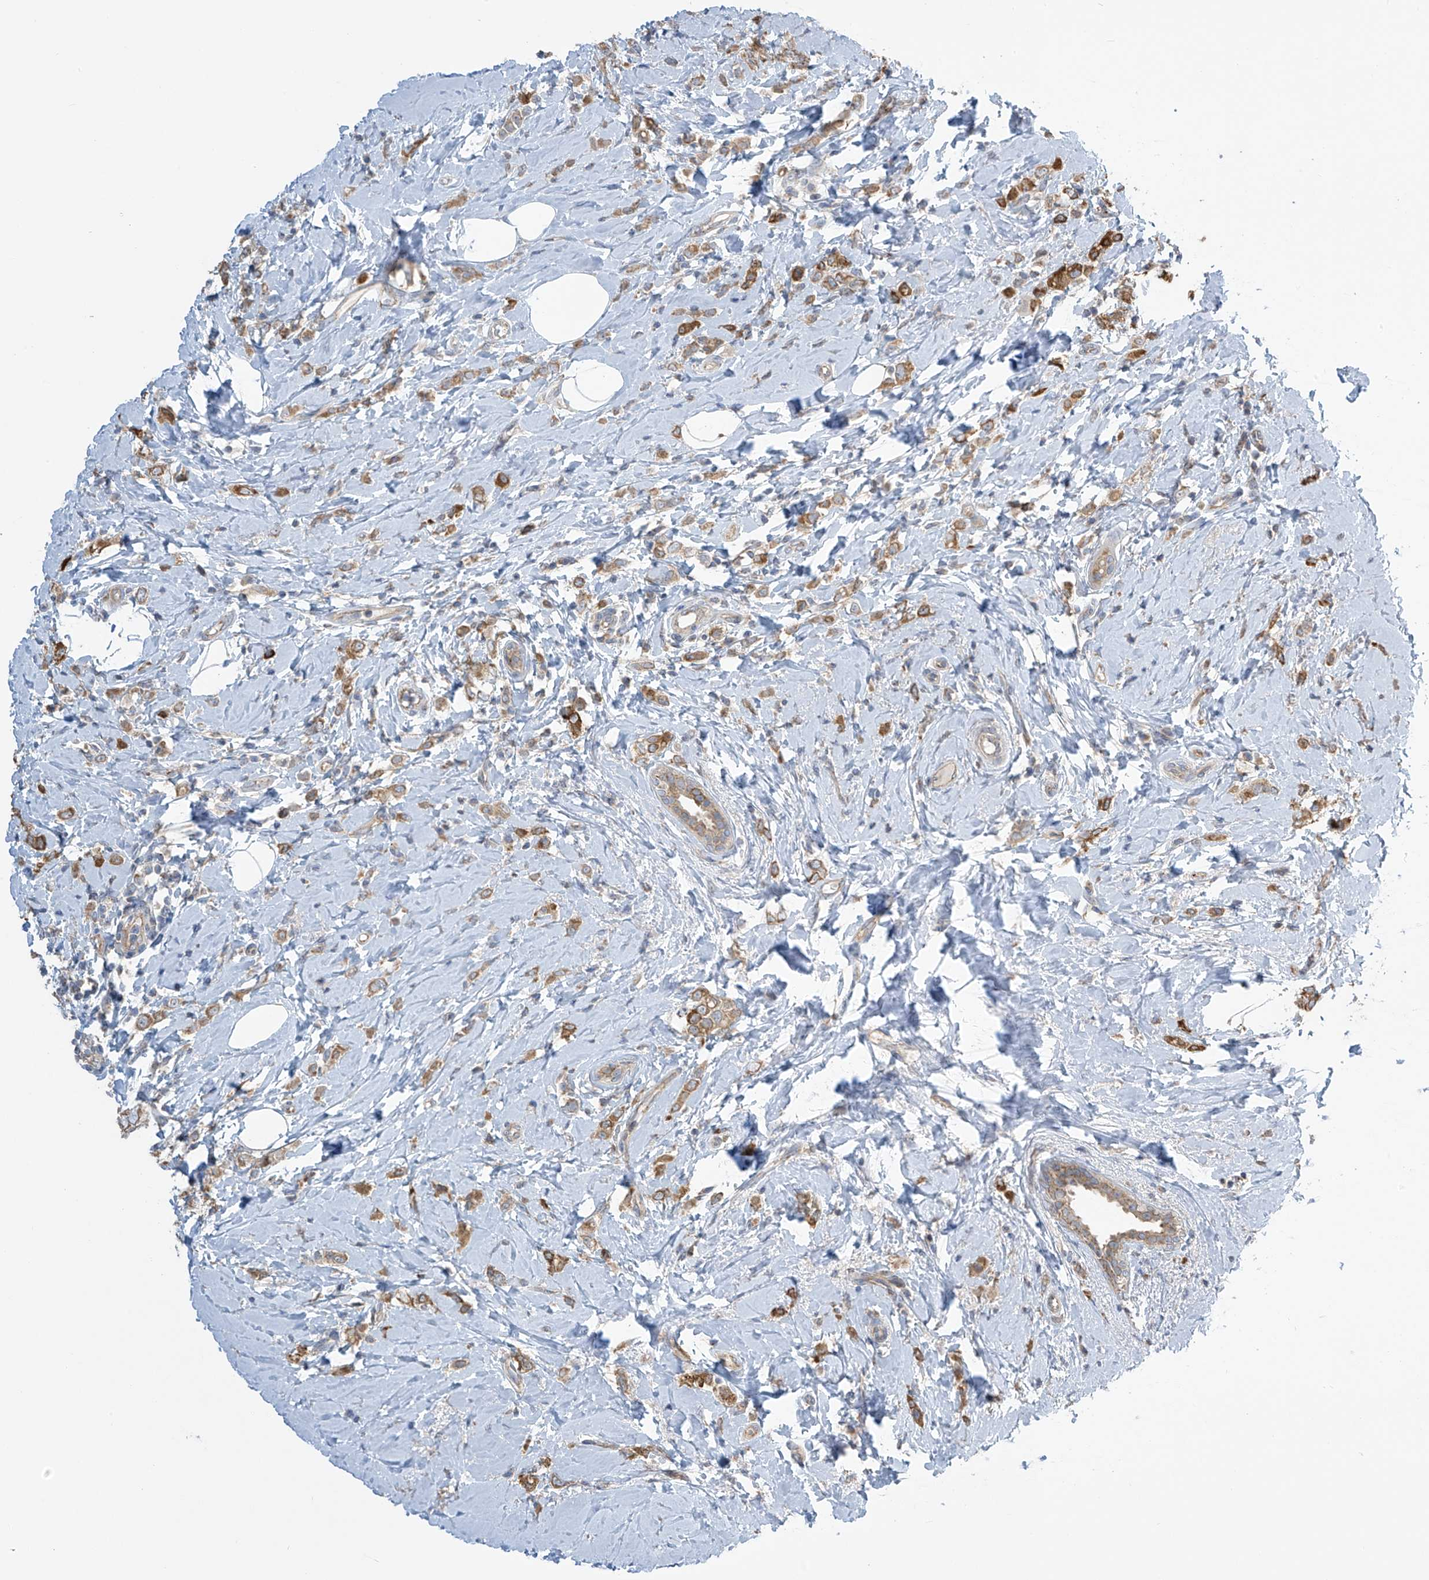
{"staining": {"intensity": "moderate", "quantity": ">75%", "location": "cytoplasmic/membranous"}, "tissue": "breast cancer", "cell_type": "Tumor cells", "image_type": "cancer", "snomed": [{"axis": "morphology", "description": "Lobular carcinoma"}, {"axis": "topography", "description": "Breast"}], "caption": "Human breast cancer (lobular carcinoma) stained with a protein marker shows moderate staining in tumor cells.", "gene": "PNPT1", "patient": {"sex": "female", "age": 47}}